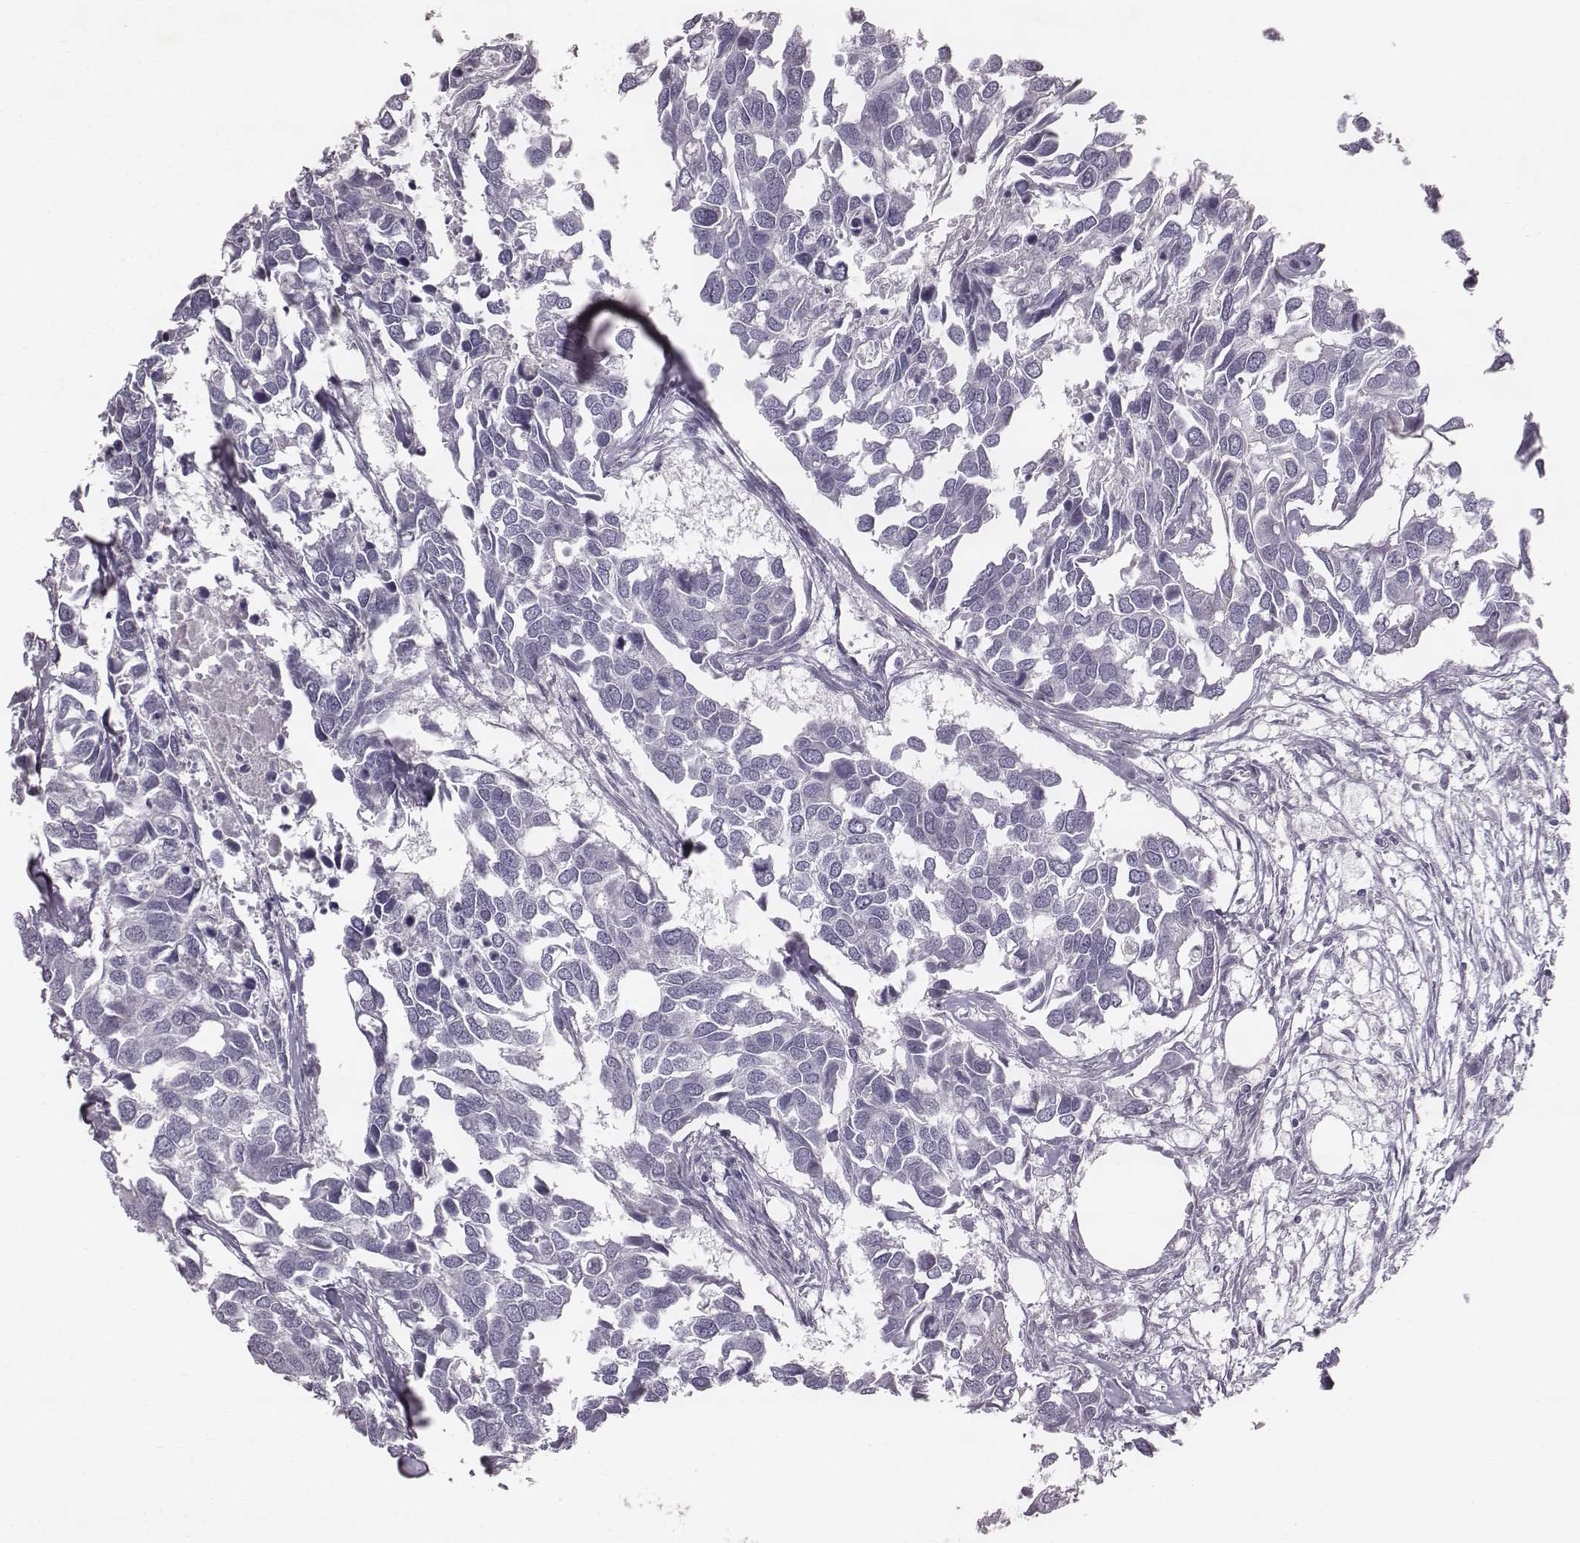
{"staining": {"intensity": "negative", "quantity": "none", "location": "none"}, "tissue": "breast cancer", "cell_type": "Tumor cells", "image_type": "cancer", "snomed": [{"axis": "morphology", "description": "Duct carcinoma"}, {"axis": "topography", "description": "Breast"}], "caption": "Immunohistochemistry (IHC) of human breast infiltrating ductal carcinoma demonstrates no staining in tumor cells.", "gene": "PDE8B", "patient": {"sex": "female", "age": 83}}